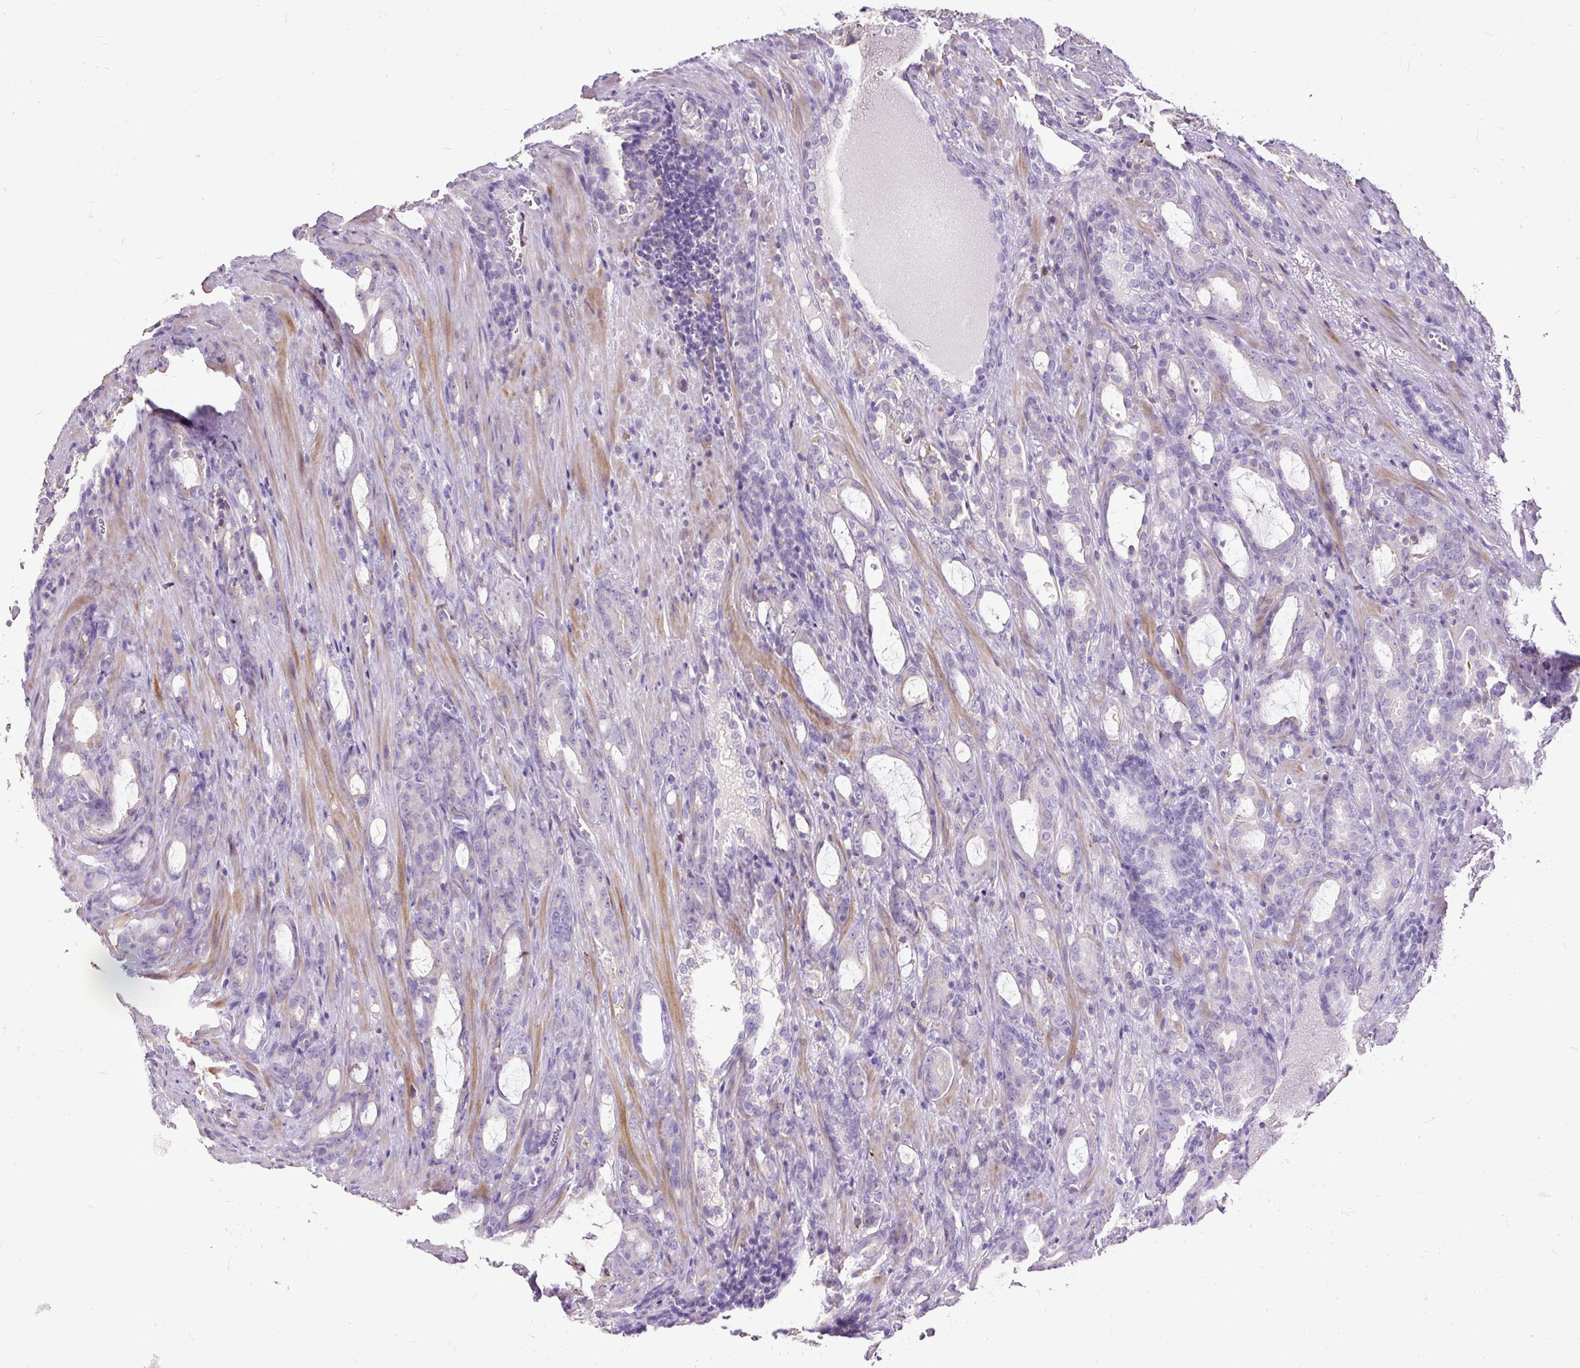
{"staining": {"intensity": "negative", "quantity": "none", "location": "none"}, "tissue": "prostate cancer", "cell_type": "Tumor cells", "image_type": "cancer", "snomed": [{"axis": "morphology", "description": "Adenocarcinoma, High grade"}, {"axis": "topography", "description": "Prostate"}], "caption": "A micrograph of human adenocarcinoma (high-grade) (prostate) is negative for staining in tumor cells.", "gene": "GBX1", "patient": {"sex": "male", "age": 72}}